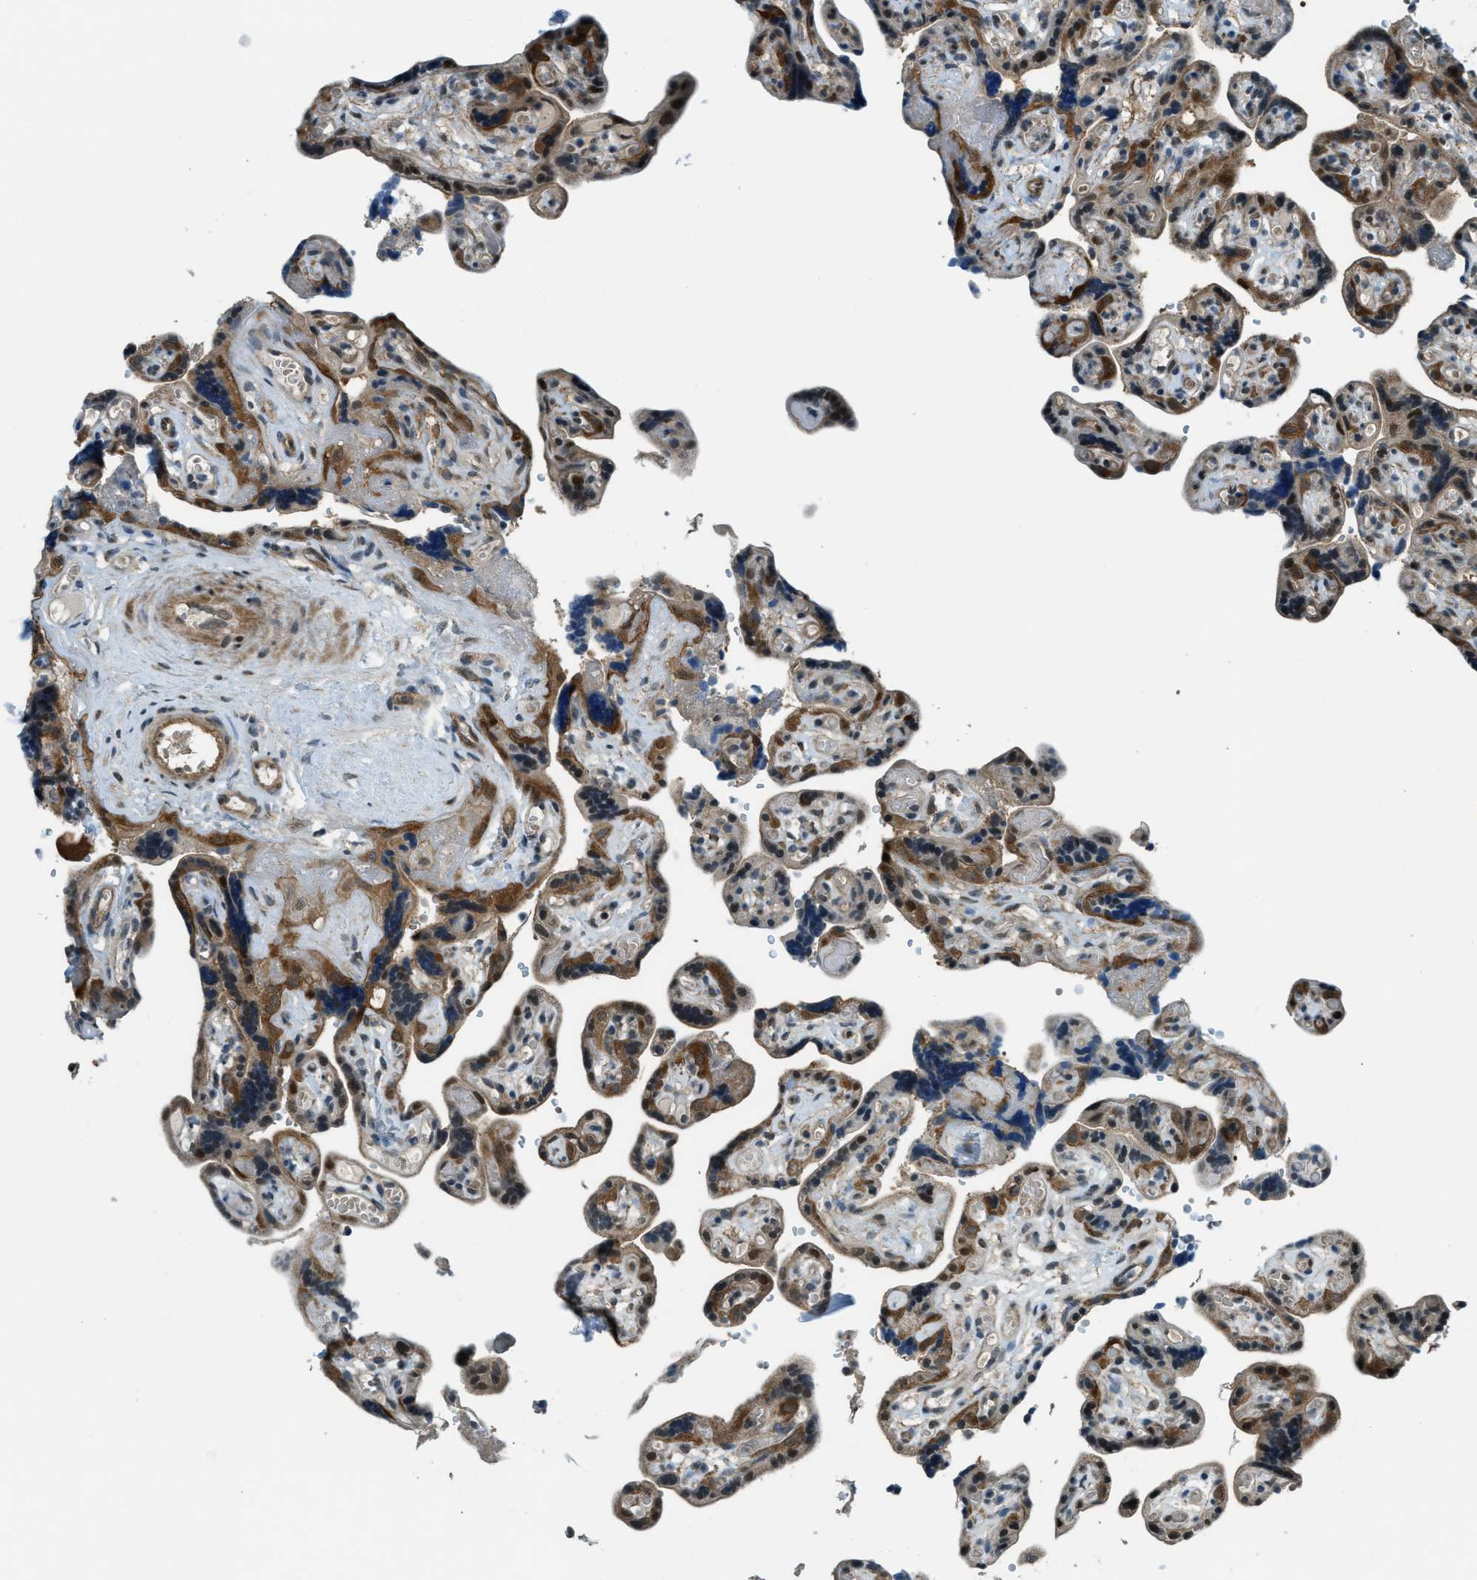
{"staining": {"intensity": "strong", "quantity": "25%-75%", "location": "cytoplasmic/membranous"}, "tissue": "placenta", "cell_type": "Decidual cells", "image_type": "normal", "snomed": [{"axis": "morphology", "description": "Normal tissue, NOS"}, {"axis": "topography", "description": "Placenta"}], "caption": "Placenta stained for a protein (brown) demonstrates strong cytoplasmic/membranous positive expression in about 25%-75% of decidual cells.", "gene": "NPEPL1", "patient": {"sex": "female", "age": 30}}